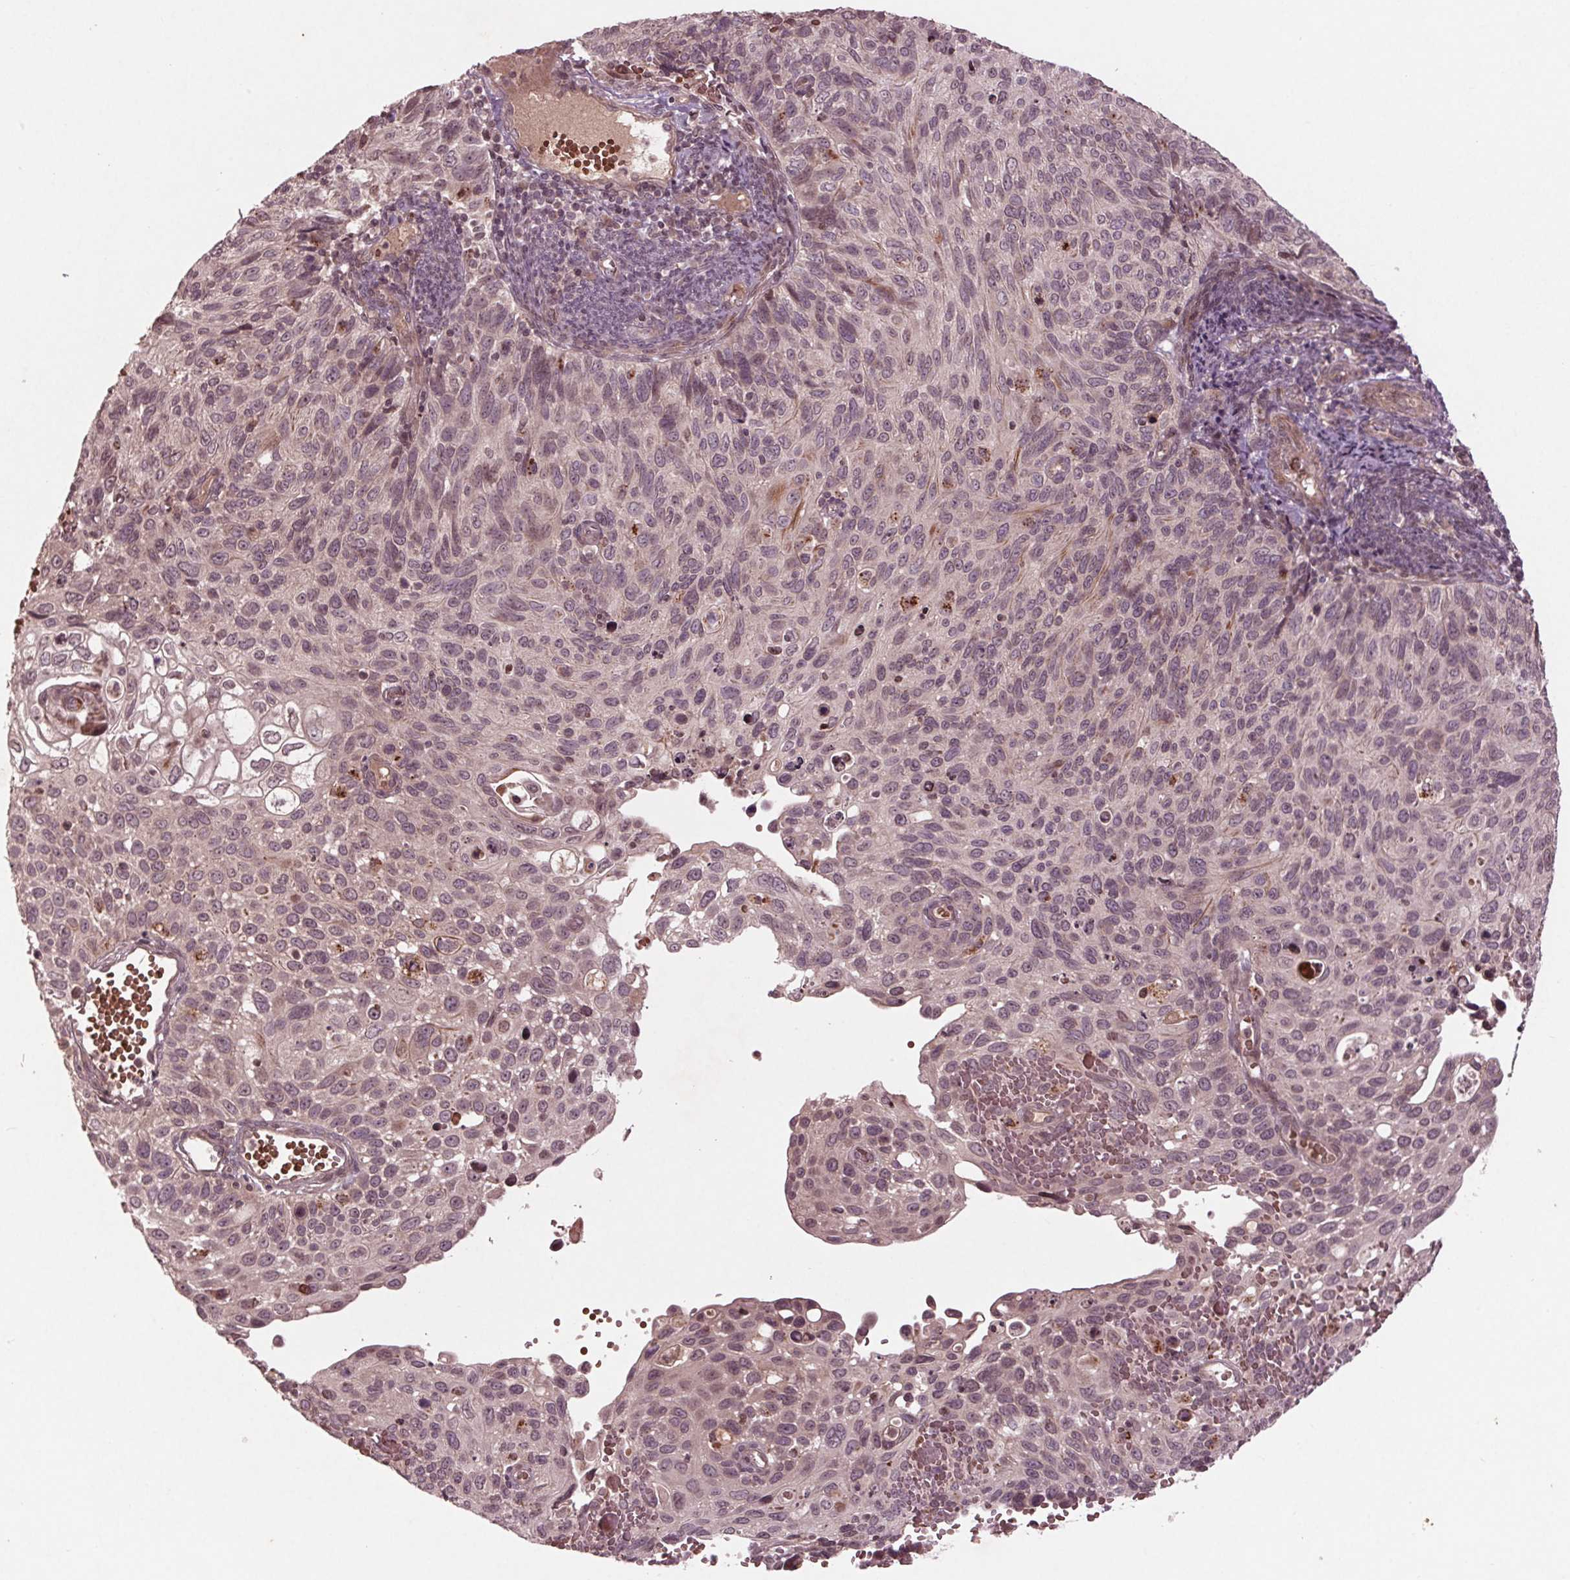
{"staining": {"intensity": "weak", "quantity": "<25%", "location": "nuclear"}, "tissue": "cervical cancer", "cell_type": "Tumor cells", "image_type": "cancer", "snomed": [{"axis": "morphology", "description": "Squamous cell carcinoma, NOS"}, {"axis": "topography", "description": "Cervix"}], "caption": "Immunohistochemistry (IHC) histopathology image of human cervical cancer (squamous cell carcinoma) stained for a protein (brown), which displays no expression in tumor cells.", "gene": "CDKL4", "patient": {"sex": "female", "age": 70}}